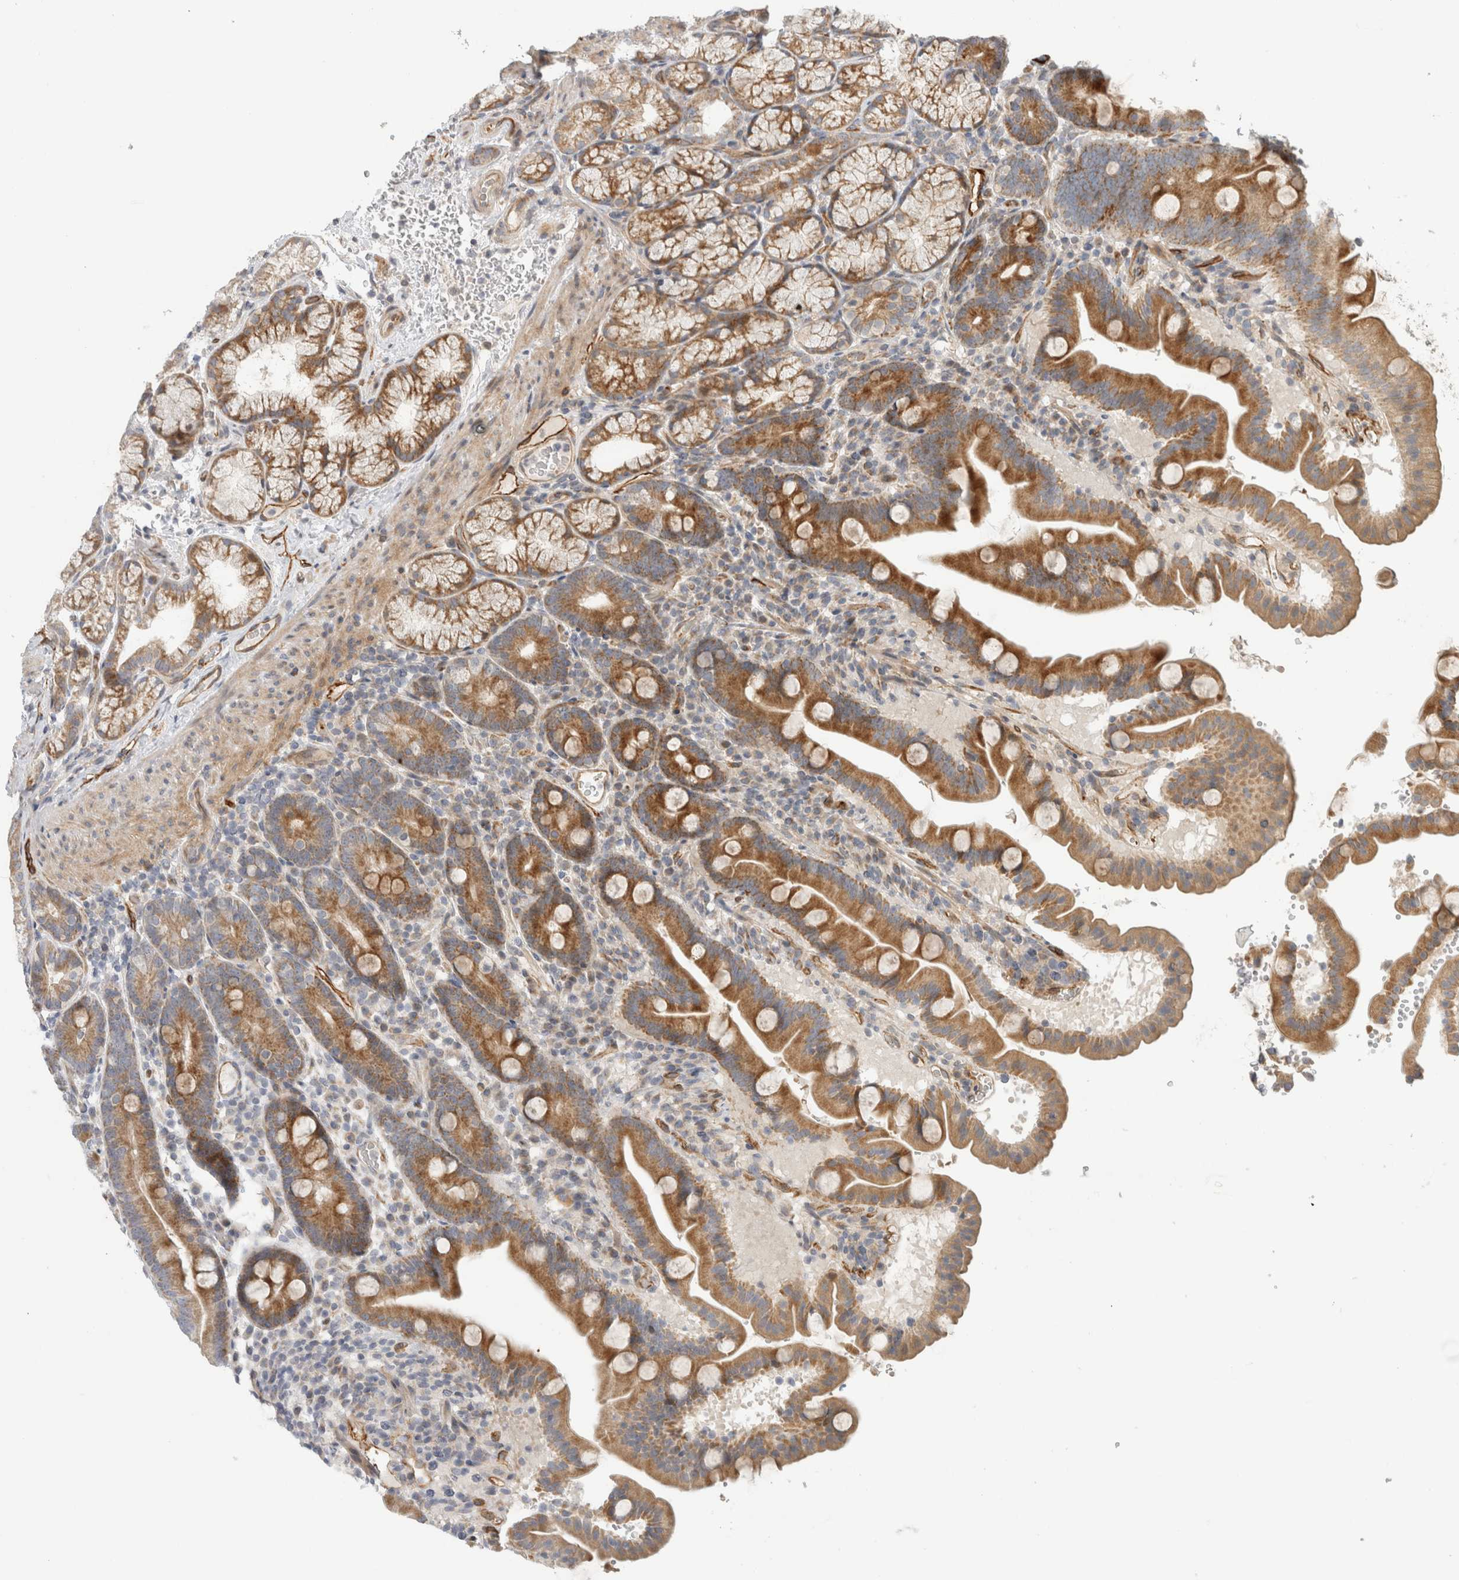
{"staining": {"intensity": "moderate", "quantity": ">75%", "location": "cytoplasmic/membranous"}, "tissue": "duodenum", "cell_type": "Glandular cells", "image_type": "normal", "snomed": [{"axis": "morphology", "description": "Normal tissue, NOS"}, {"axis": "topography", "description": "Duodenum"}], "caption": "IHC histopathology image of normal duodenum: duodenum stained using immunohistochemistry (IHC) reveals medium levels of moderate protein expression localized specifically in the cytoplasmic/membranous of glandular cells, appearing as a cytoplasmic/membranous brown color.", "gene": "KPNA5", "patient": {"sex": "male", "age": 54}}